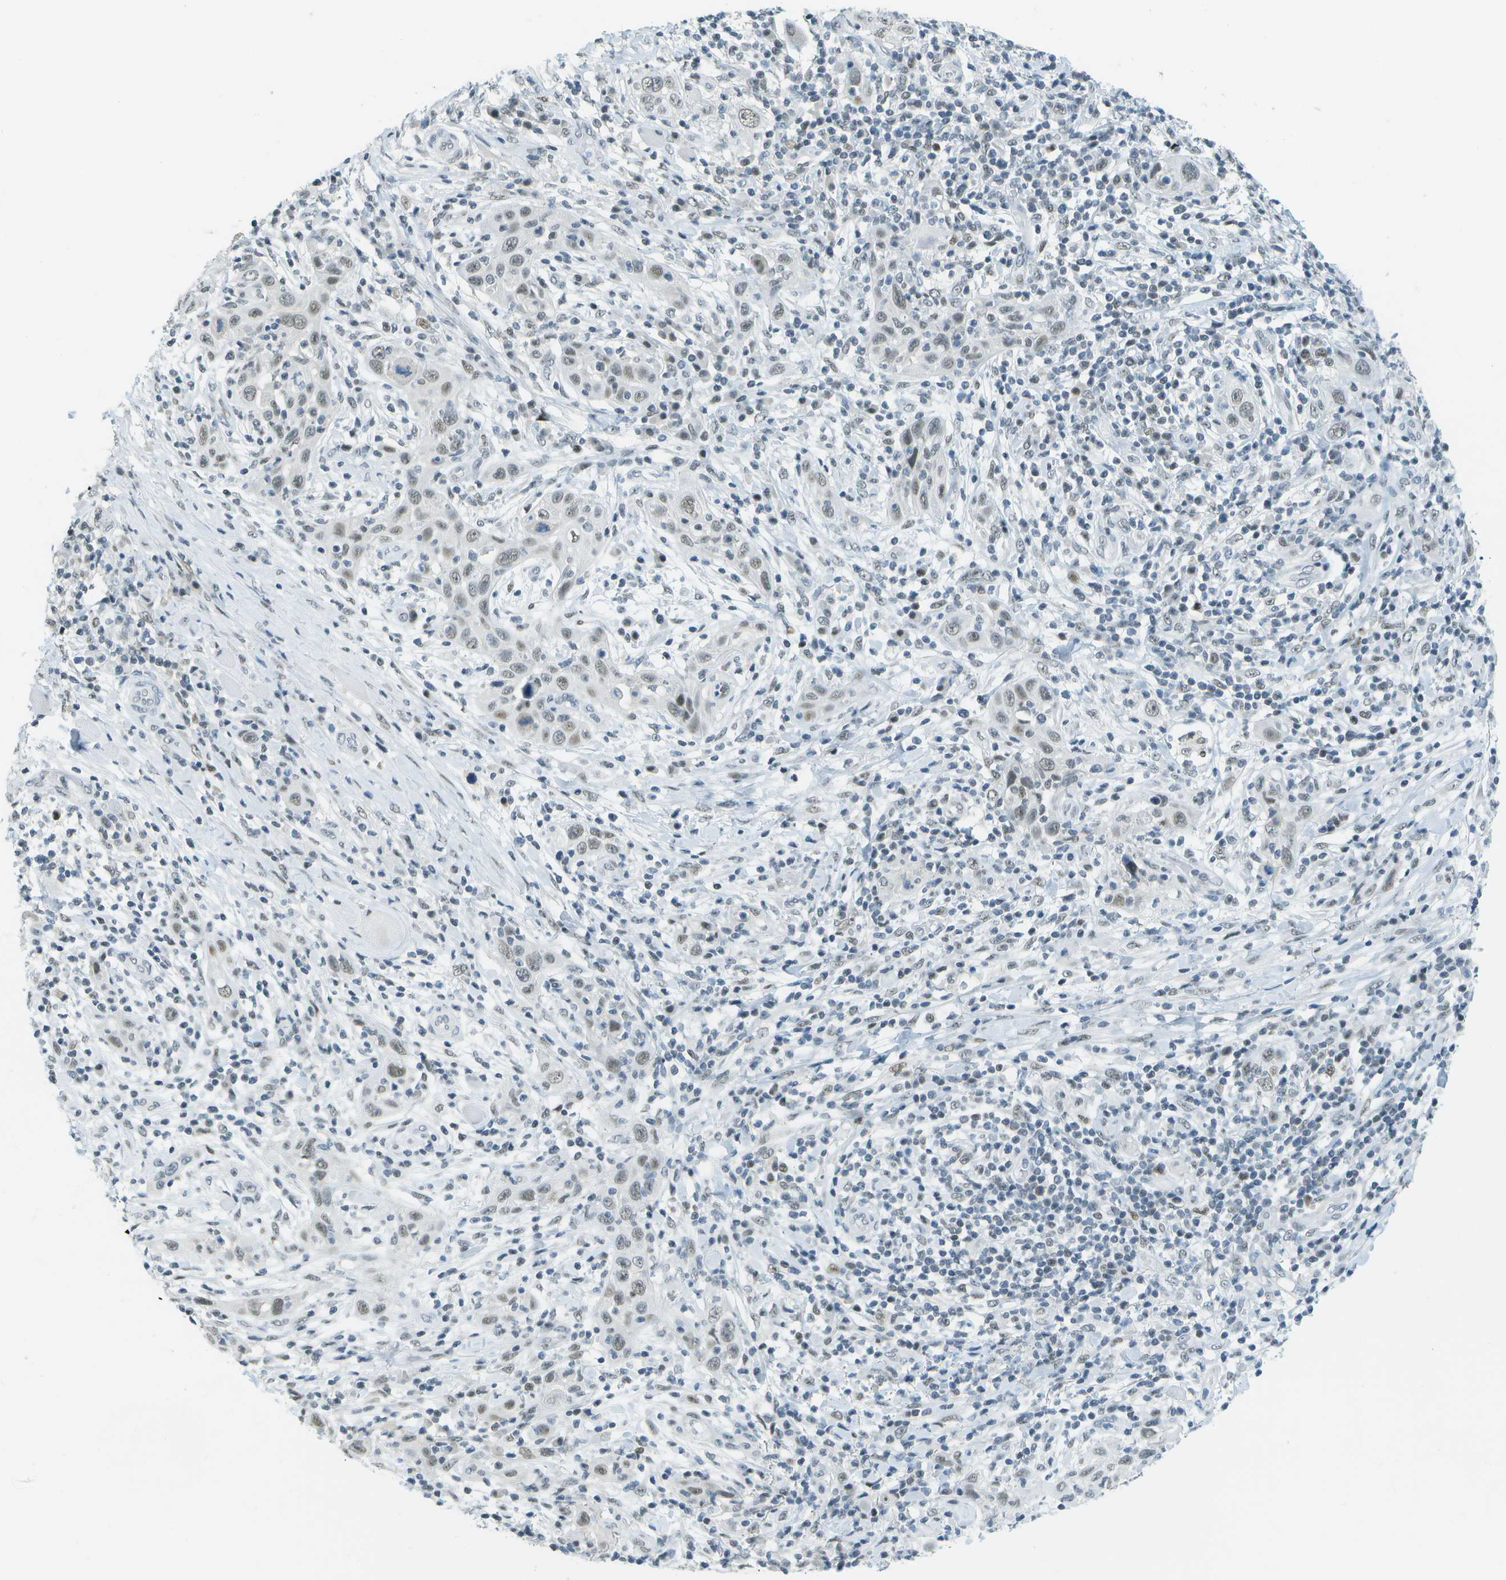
{"staining": {"intensity": "weak", "quantity": "25%-75%", "location": "nuclear"}, "tissue": "skin cancer", "cell_type": "Tumor cells", "image_type": "cancer", "snomed": [{"axis": "morphology", "description": "Squamous cell carcinoma, NOS"}, {"axis": "topography", "description": "Skin"}], "caption": "Immunohistochemistry (IHC) of human skin cancer displays low levels of weak nuclear positivity in about 25%-75% of tumor cells.", "gene": "NEK11", "patient": {"sex": "female", "age": 88}}